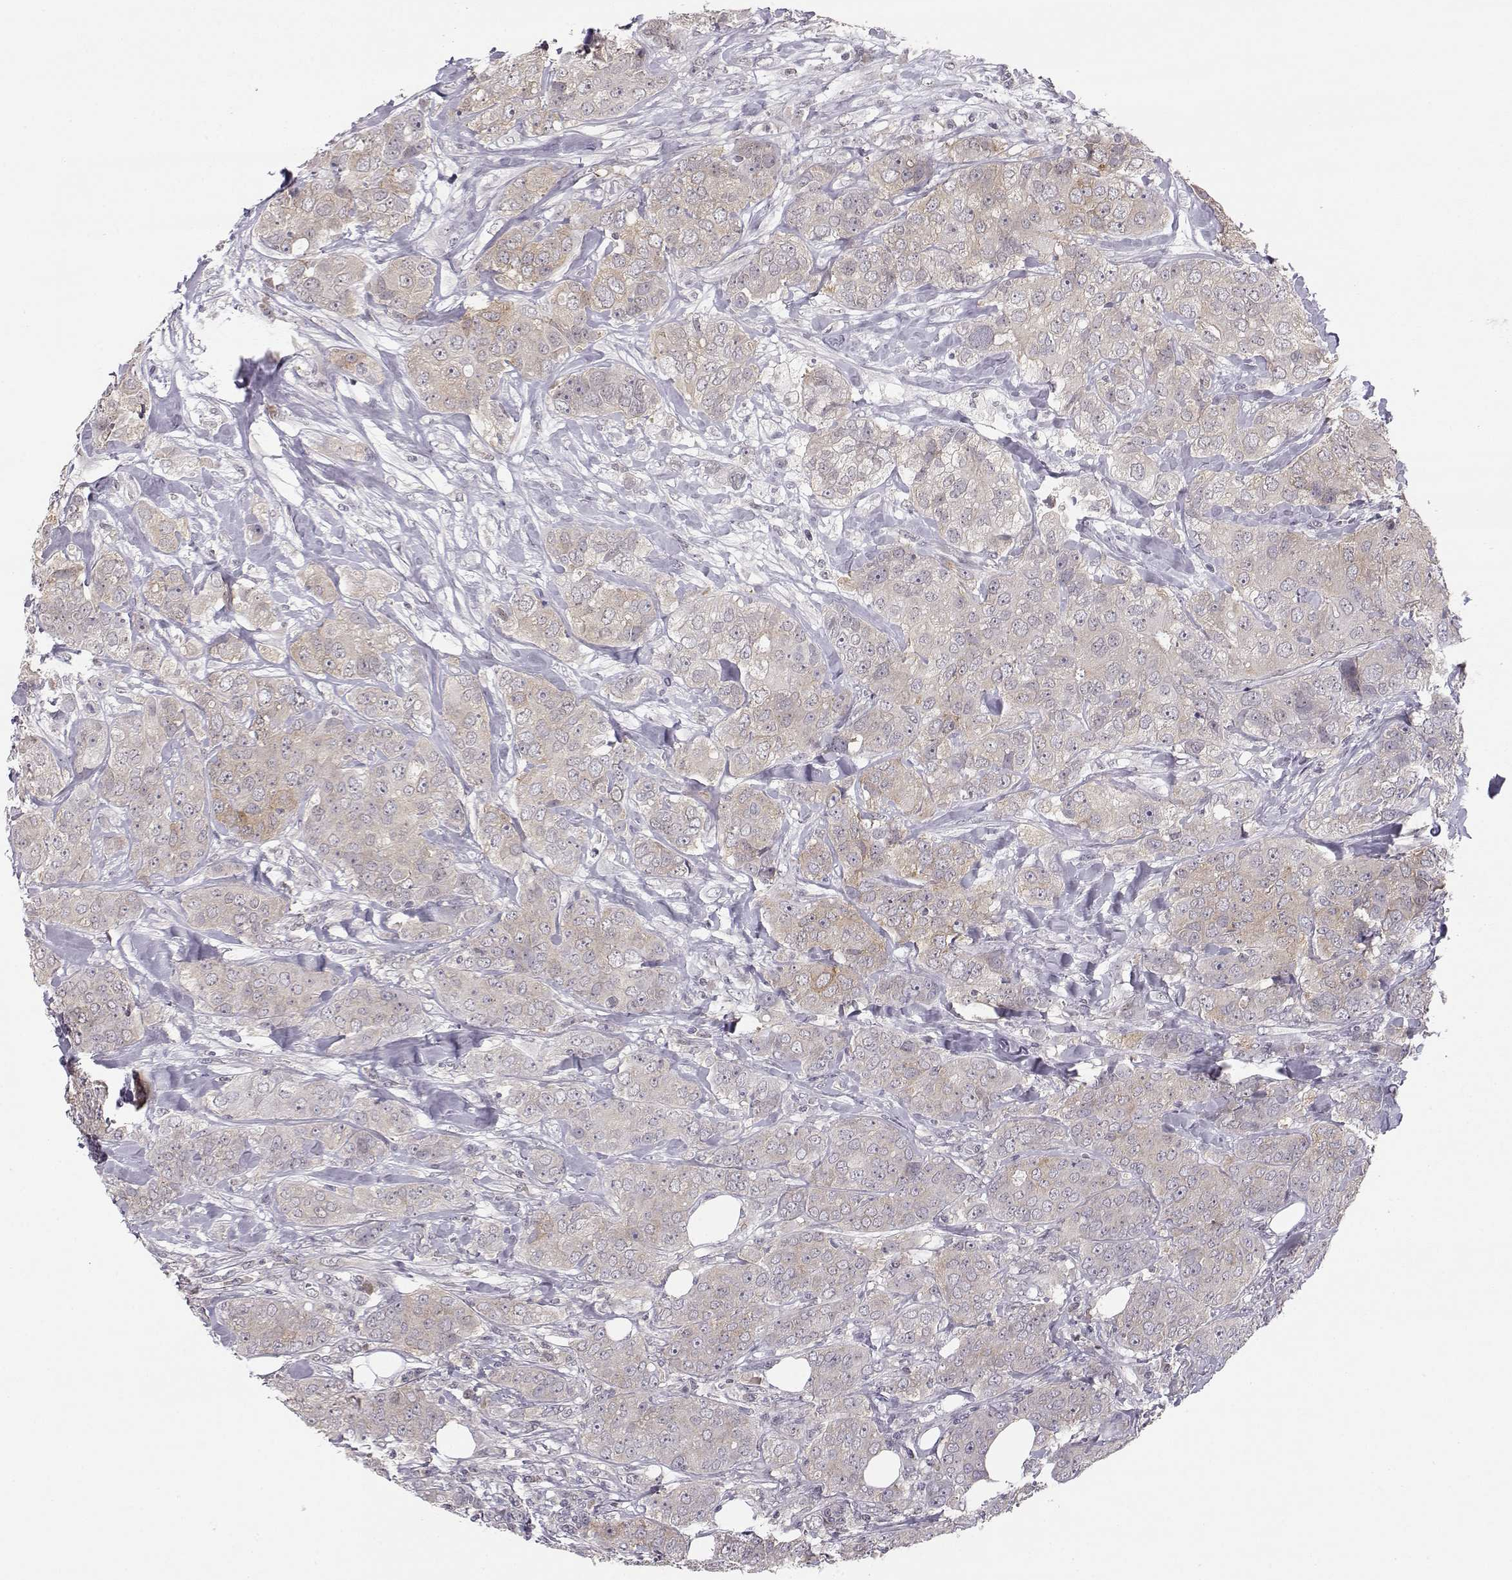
{"staining": {"intensity": "moderate", "quantity": "25%-75%", "location": "cytoplasmic/membranous"}, "tissue": "breast cancer", "cell_type": "Tumor cells", "image_type": "cancer", "snomed": [{"axis": "morphology", "description": "Duct carcinoma"}, {"axis": "topography", "description": "Breast"}], "caption": "The micrograph reveals immunohistochemical staining of breast infiltrating ductal carcinoma. There is moderate cytoplasmic/membranous positivity is seen in approximately 25%-75% of tumor cells.", "gene": "KIF13B", "patient": {"sex": "female", "age": 43}}